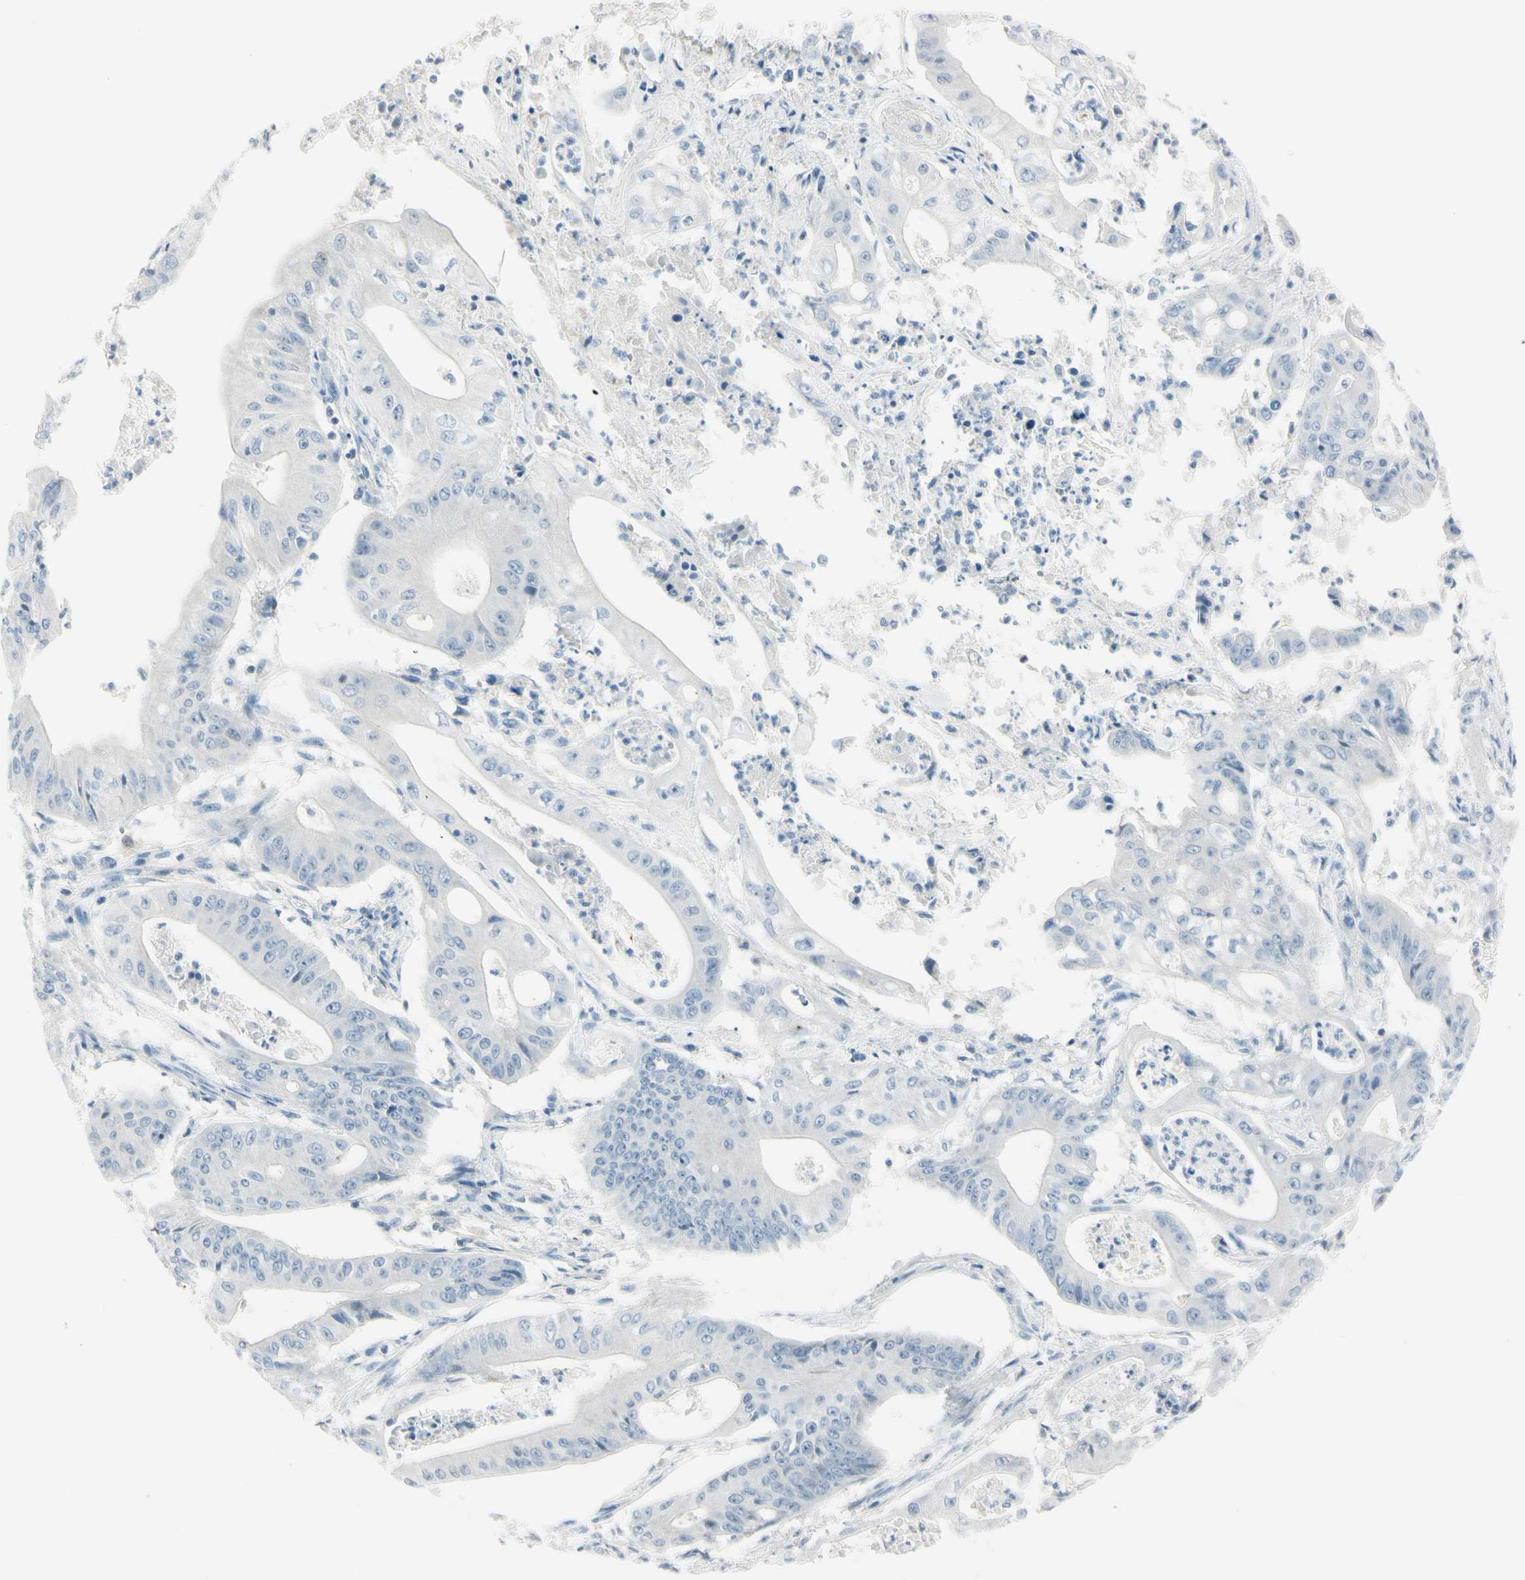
{"staining": {"intensity": "negative", "quantity": "none", "location": "none"}, "tissue": "pancreatic cancer", "cell_type": "Tumor cells", "image_type": "cancer", "snomed": [{"axis": "morphology", "description": "Normal tissue, NOS"}, {"axis": "topography", "description": "Lymph node"}], "caption": "Protein analysis of pancreatic cancer shows no significant positivity in tumor cells.", "gene": "ASB9", "patient": {"sex": "male", "age": 62}}